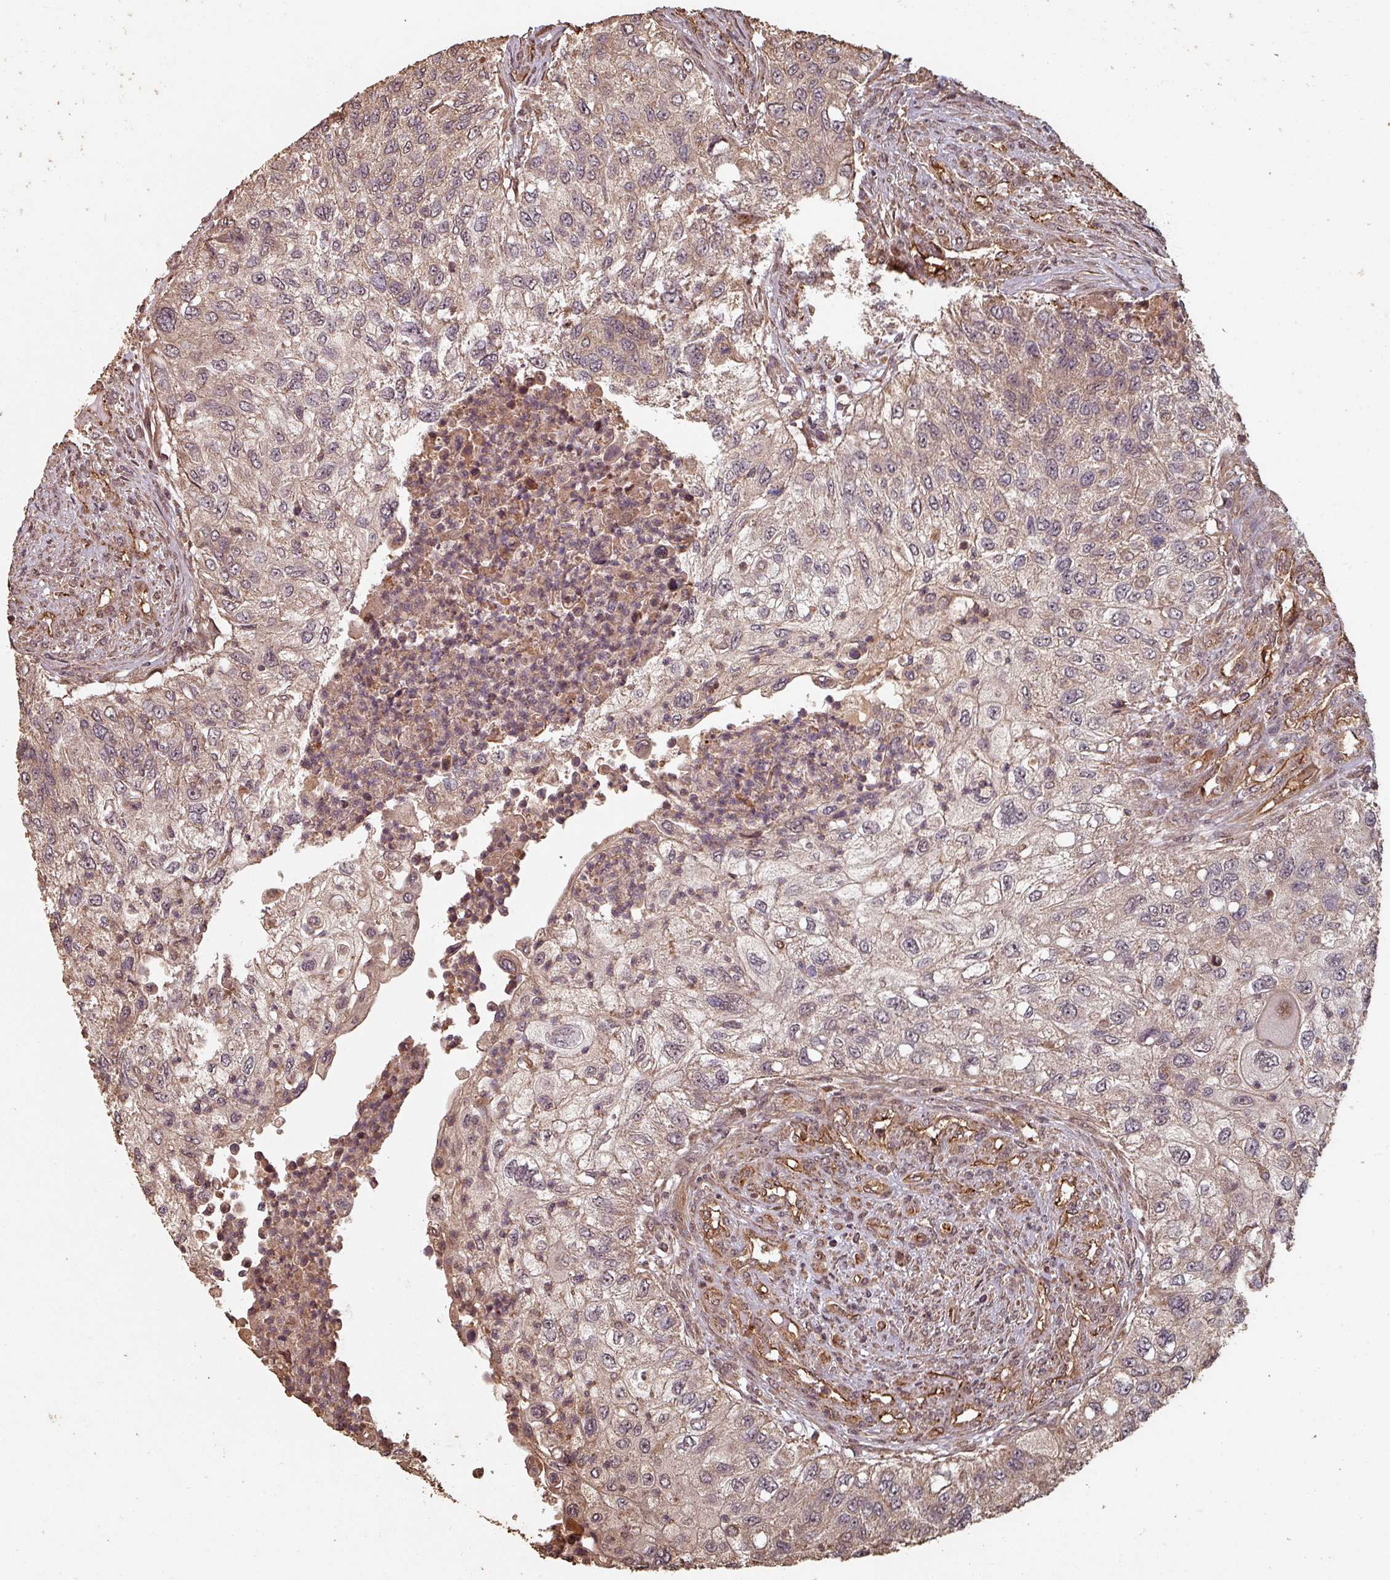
{"staining": {"intensity": "weak", "quantity": ">75%", "location": "cytoplasmic/membranous"}, "tissue": "urothelial cancer", "cell_type": "Tumor cells", "image_type": "cancer", "snomed": [{"axis": "morphology", "description": "Urothelial carcinoma, High grade"}, {"axis": "topography", "description": "Urinary bladder"}], "caption": "Immunohistochemistry (IHC) image of neoplastic tissue: high-grade urothelial carcinoma stained using immunohistochemistry exhibits low levels of weak protein expression localized specifically in the cytoplasmic/membranous of tumor cells, appearing as a cytoplasmic/membranous brown color.", "gene": "EID1", "patient": {"sex": "female", "age": 60}}